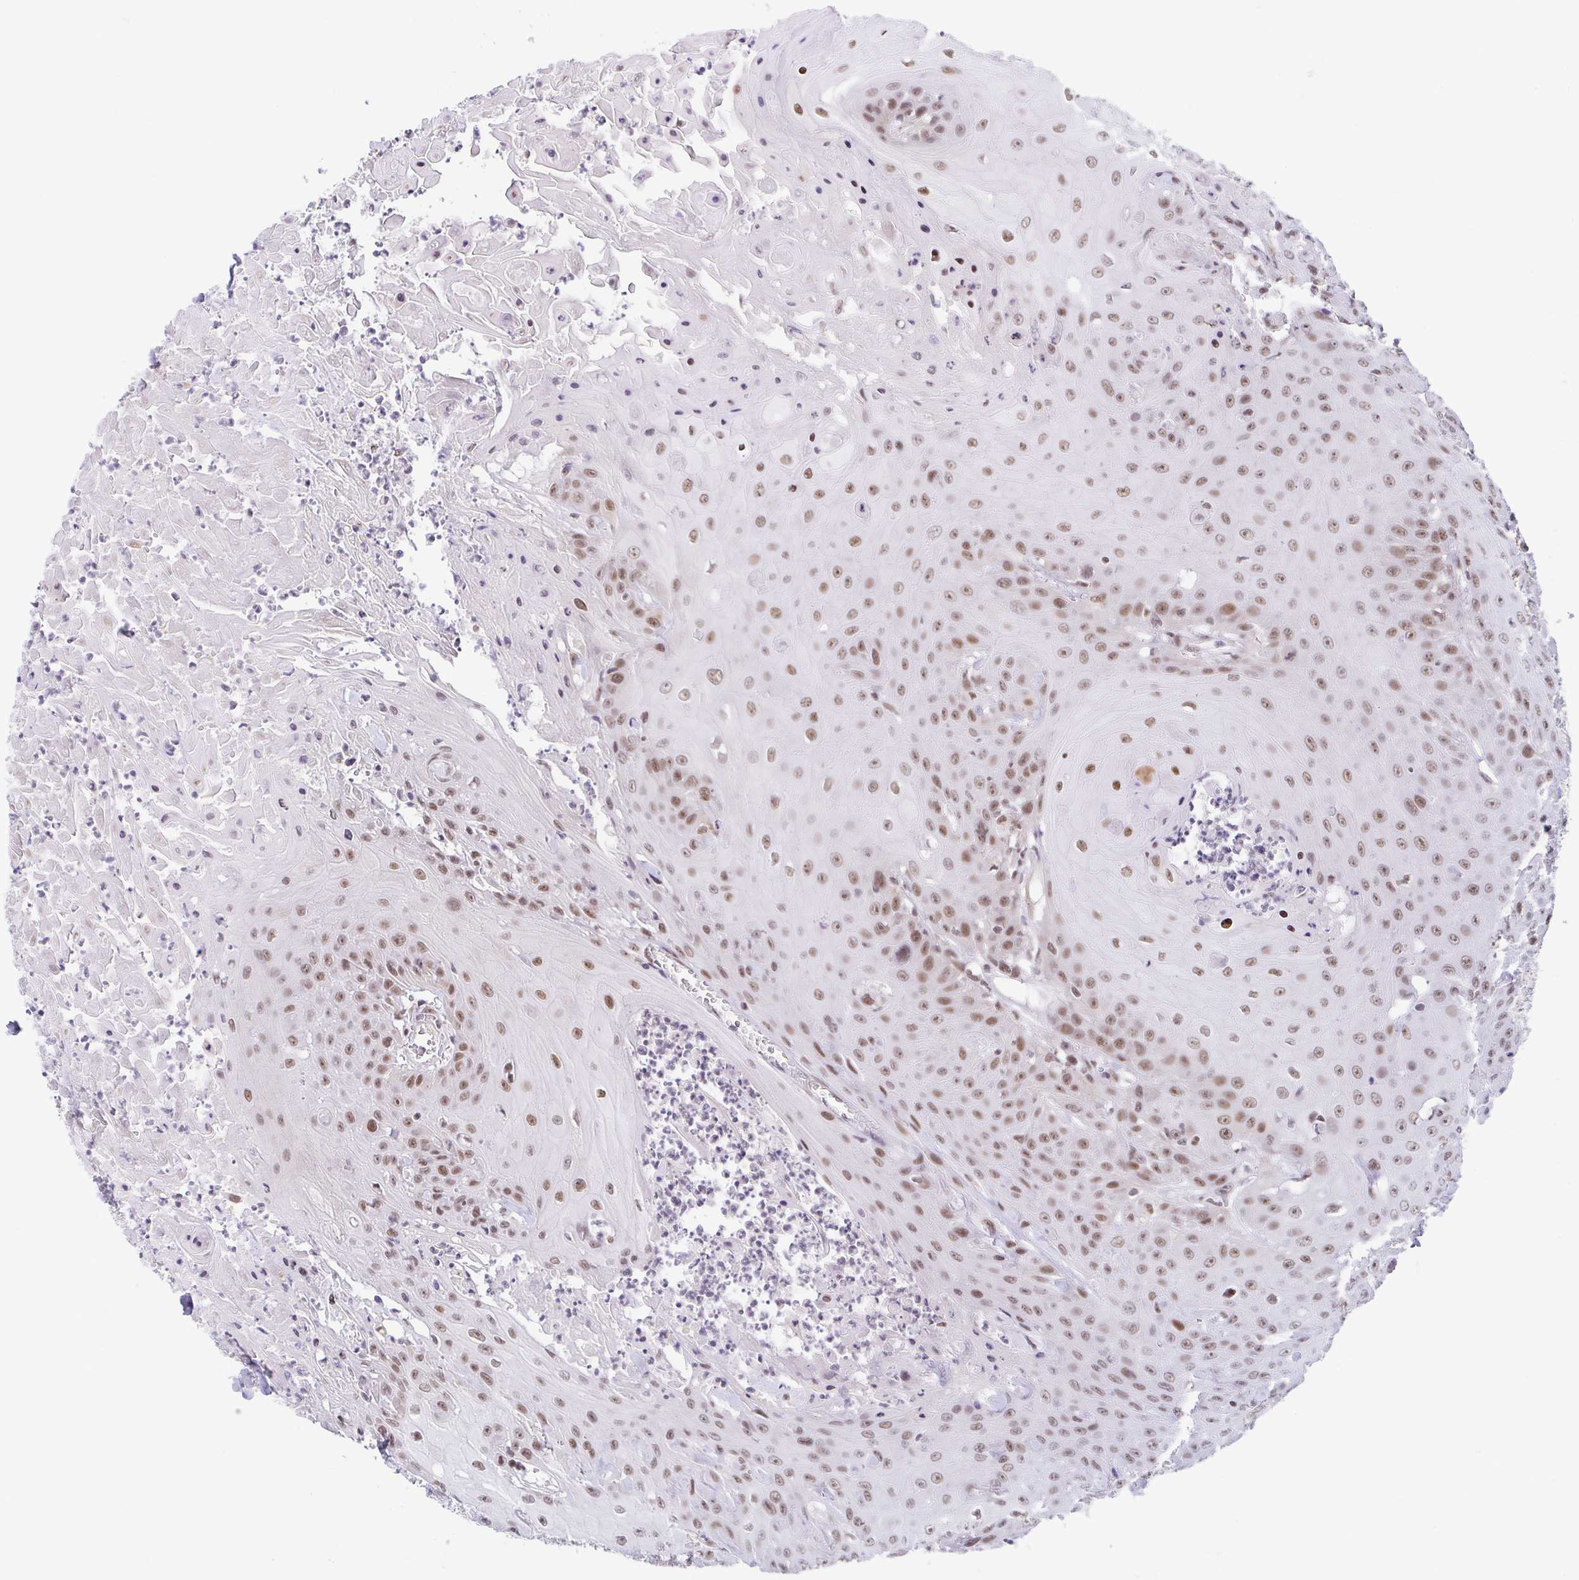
{"staining": {"intensity": "moderate", "quantity": ">75%", "location": "nuclear"}, "tissue": "head and neck cancer", "cell_type": "Tumor cells", "image_type": "cancer", "snomed": [{"axis": "morphology", "description": "Squamous cell carcinoma, NOS"}, {"axis": "topography", "description": "Skin"}, {"axis": "topography", "description": "Head-Neck"}], "caption": "Head and neck squamous cell carcinoma stained for a protein (brown) displays moderate nuclear positive staining in approximately >75% of tumor cells.", "gene": "SLC7A10", "patient": {"sex": "male", "age": 80}}